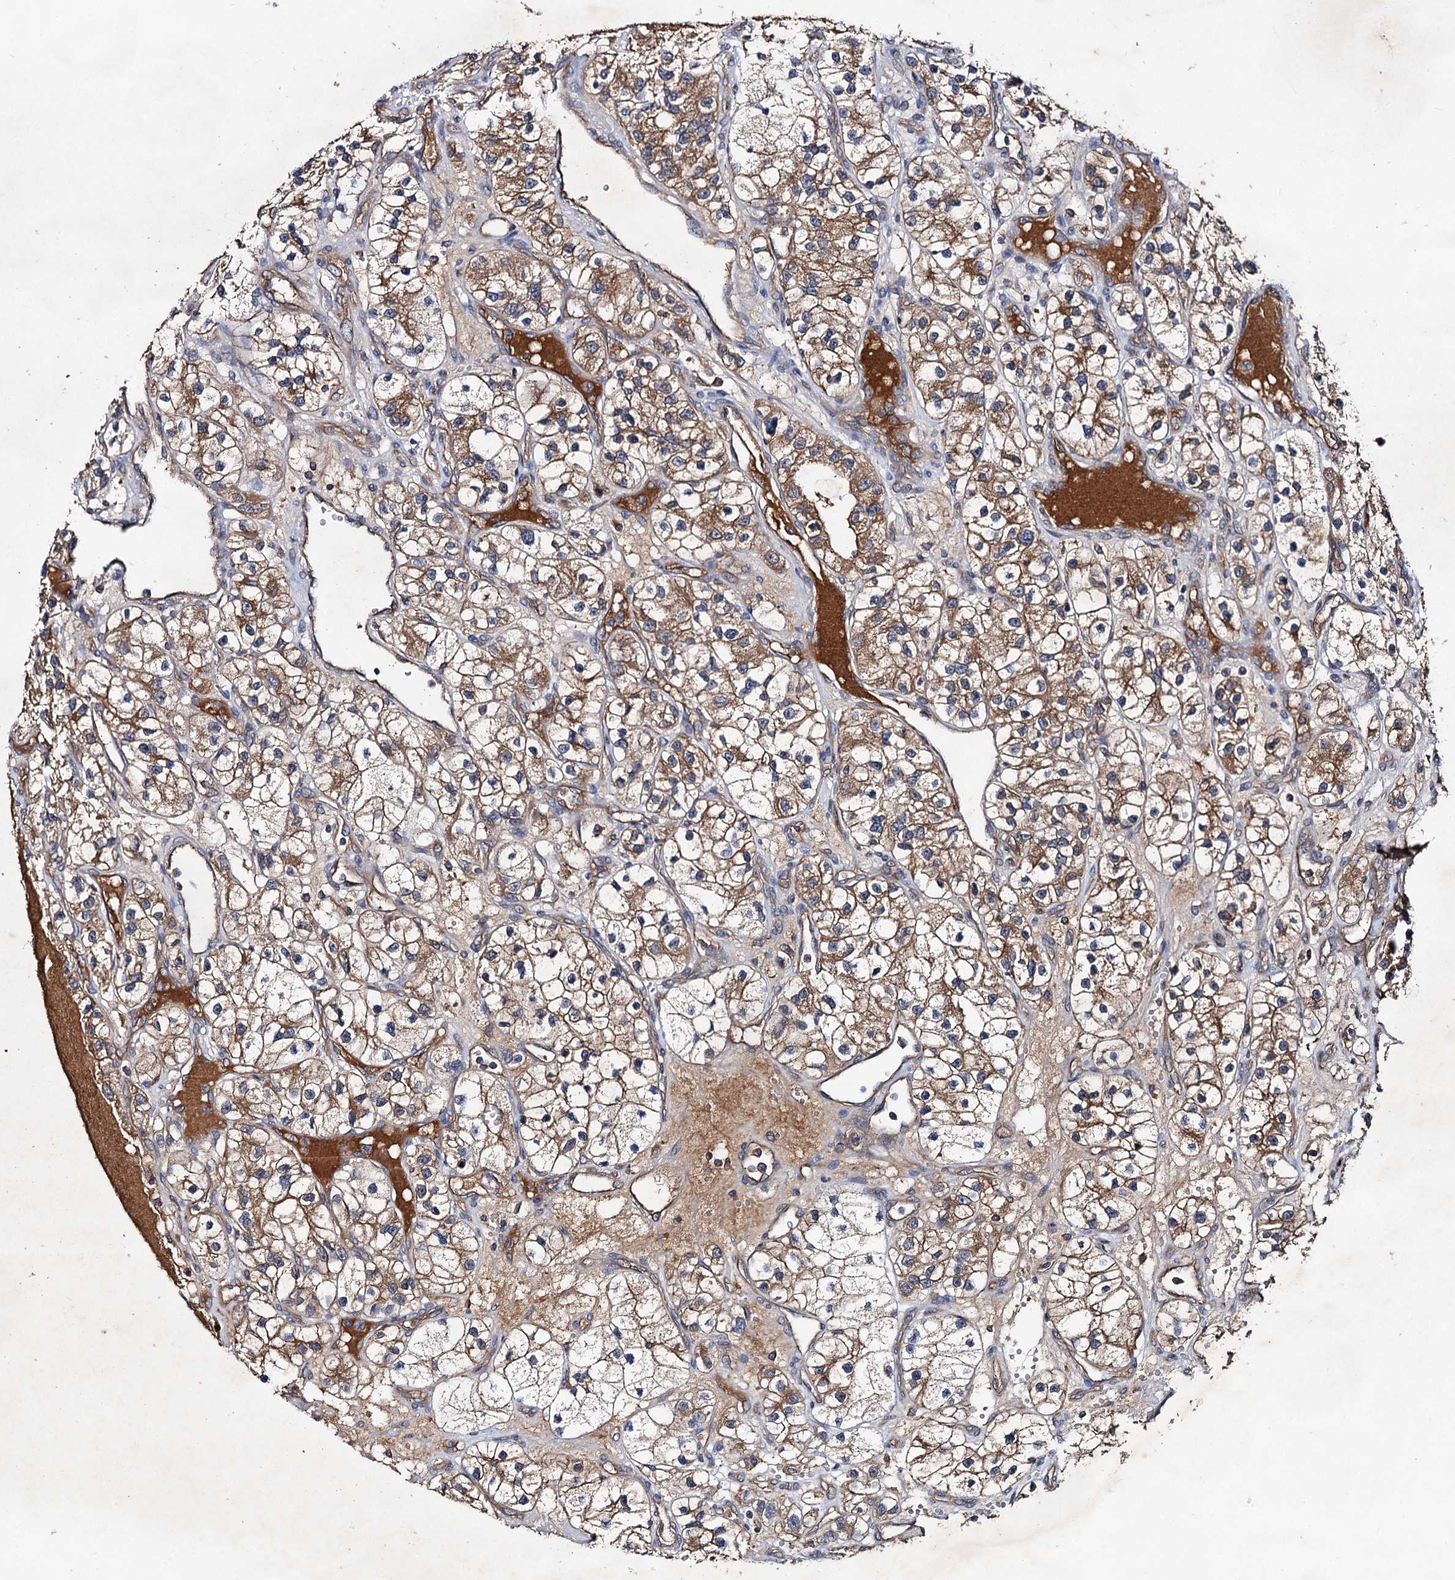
{"staining": {"intensity": "moderate", "quantity": ">75%", "location": "cytoplasmic/membranous"}, "tissue": "renal cancer", "cell_type": "Tumor cells", "image_type": "cancer", "snomed": [{"axis": "morphology", "description": "Adenocarcinoma, NOS"}, {"axis": "topography", "description": "Kidney"}], "caption": "Protein staining shows moderate cytoplasmic/membranous positivity in approximately >75% of tumor cells in renal cancer (adenocarcinoma).", "gene": "TEX9", "patient": {"sex": "female", "age": 57}}